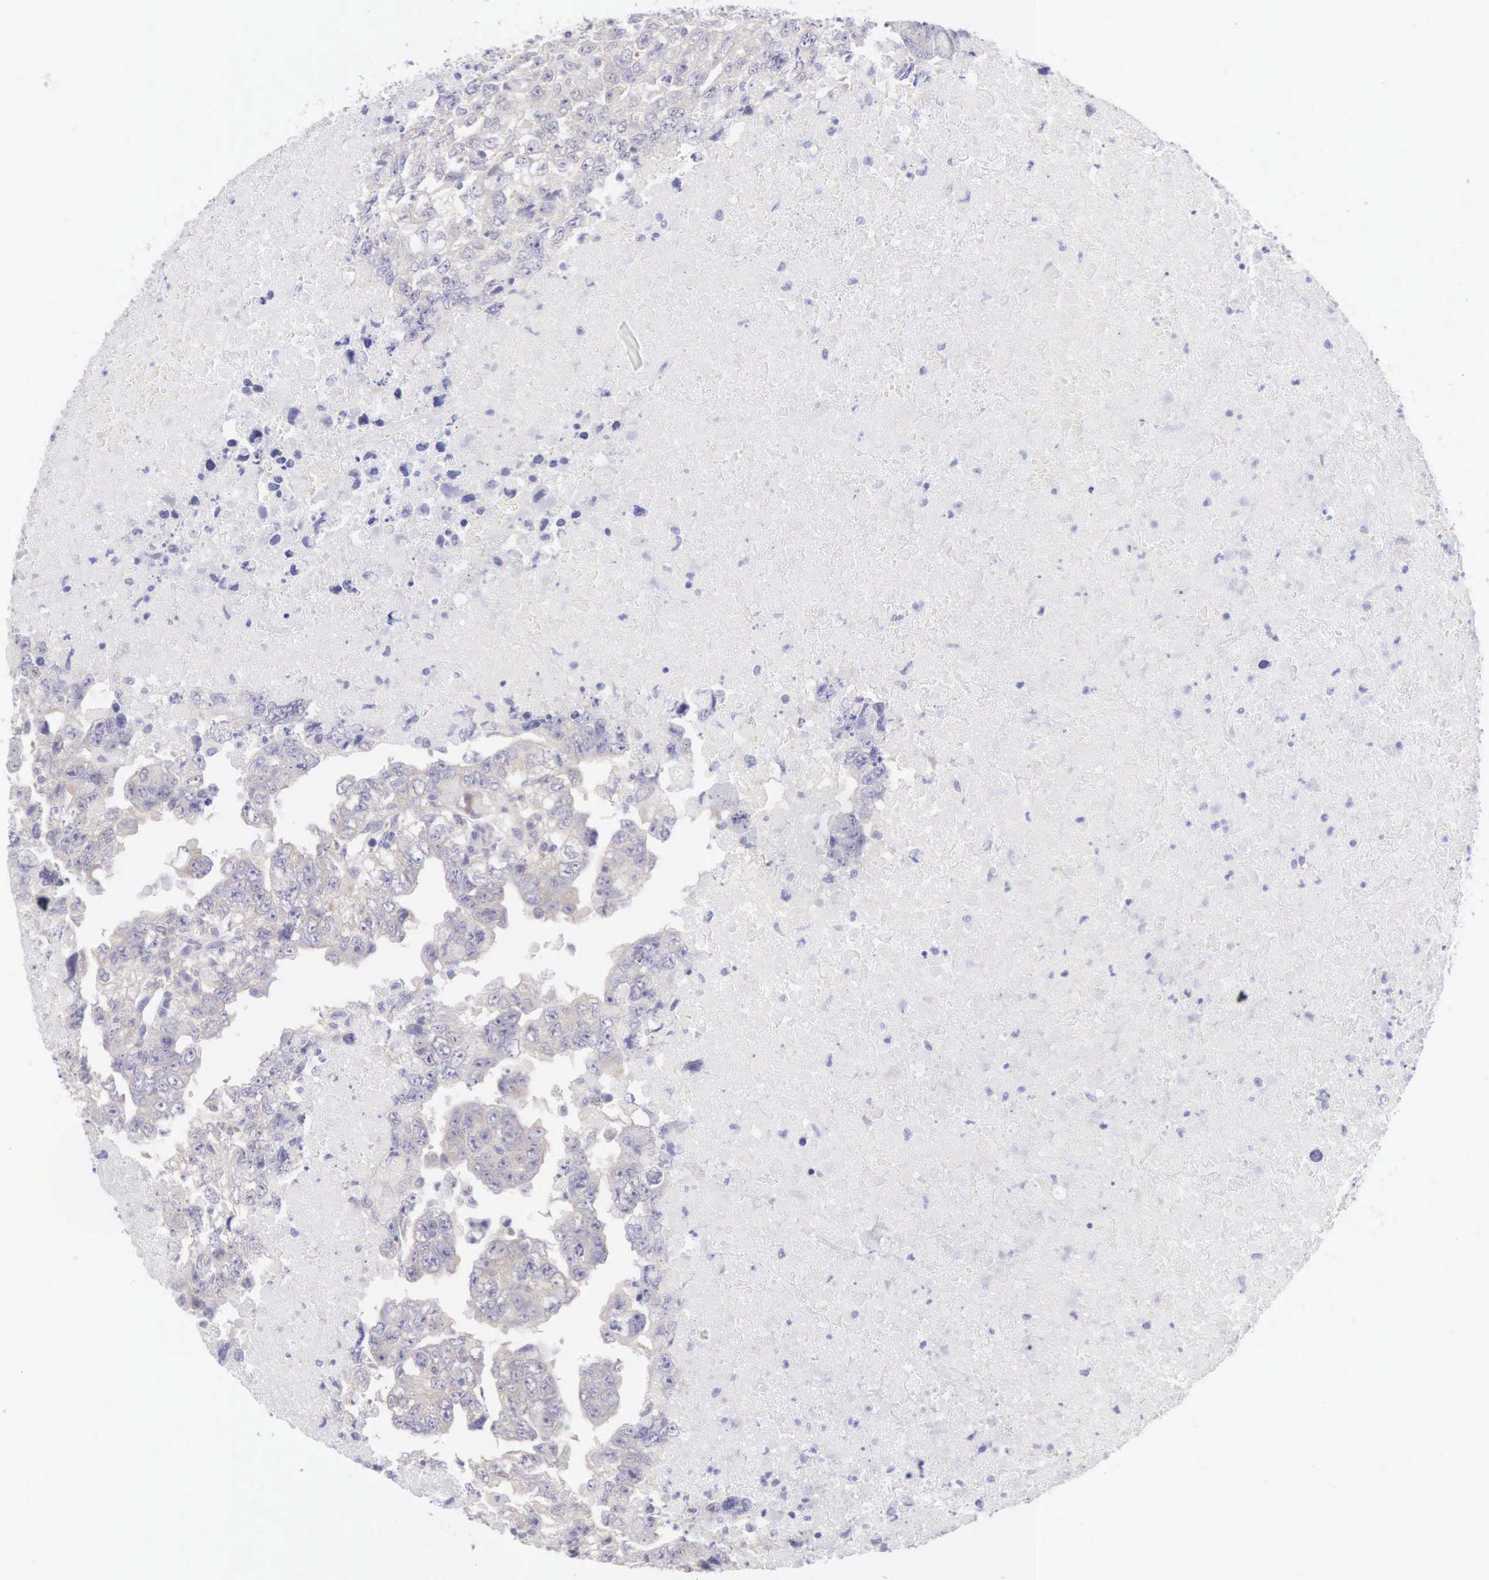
{"staining": {"intensity": "weak", "quantity": "25%-75%", "location": "cytoplasmic/membranous"}, "tissue": "testis cancer", "cell_type": "Tumor cells", "image_type": "cancer", "snomed": [{"axis": "morphology", "description": "Carcinoma, Embryonal, NOS"}, {"axis": "topography", "description": "Testis"}], "caption": "Testis cancer (embryonal carcinoma) stained with a protein marker reveals weak staining in tumor cells.", "gene": "ARFGAP3", "patient": {"sex": "male", "age": 36}}